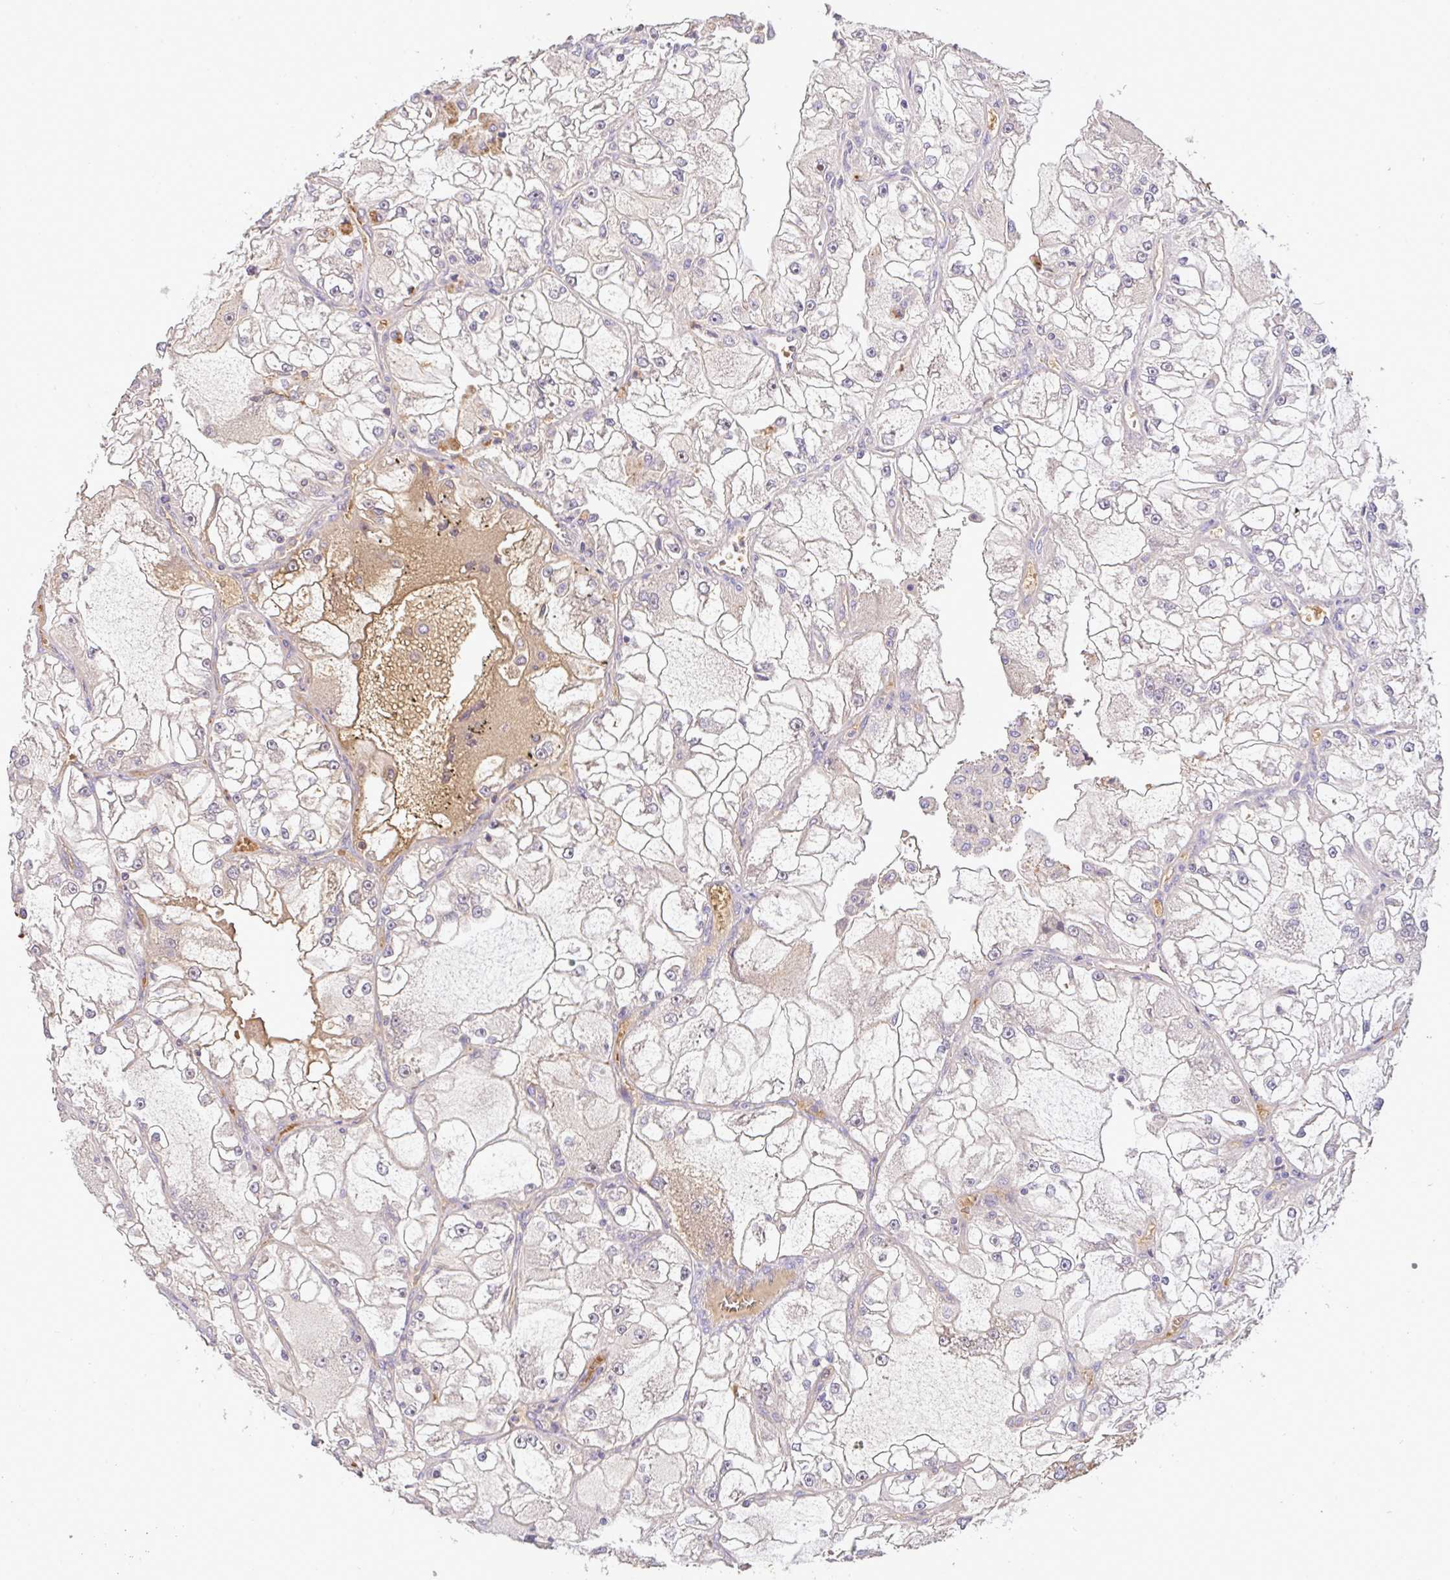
{"staining": {"intensity": "negative", "quantity": "none", "location": "none"}, "tissue": "renal cancer", "cell_type": "Tumor cells", "image_type": "cancer", "snomed": [{"axis": "morphology", "description": "Adenocarcinoma, NOS"}, {"axis": "topography", "description": "Kidney"}], "caption": "Renal cancer stained for a protein using IHC displays no expression tumor cells.", "gene": "C1QTNF9B", "patient": {"sex": "female", "age": 72}}